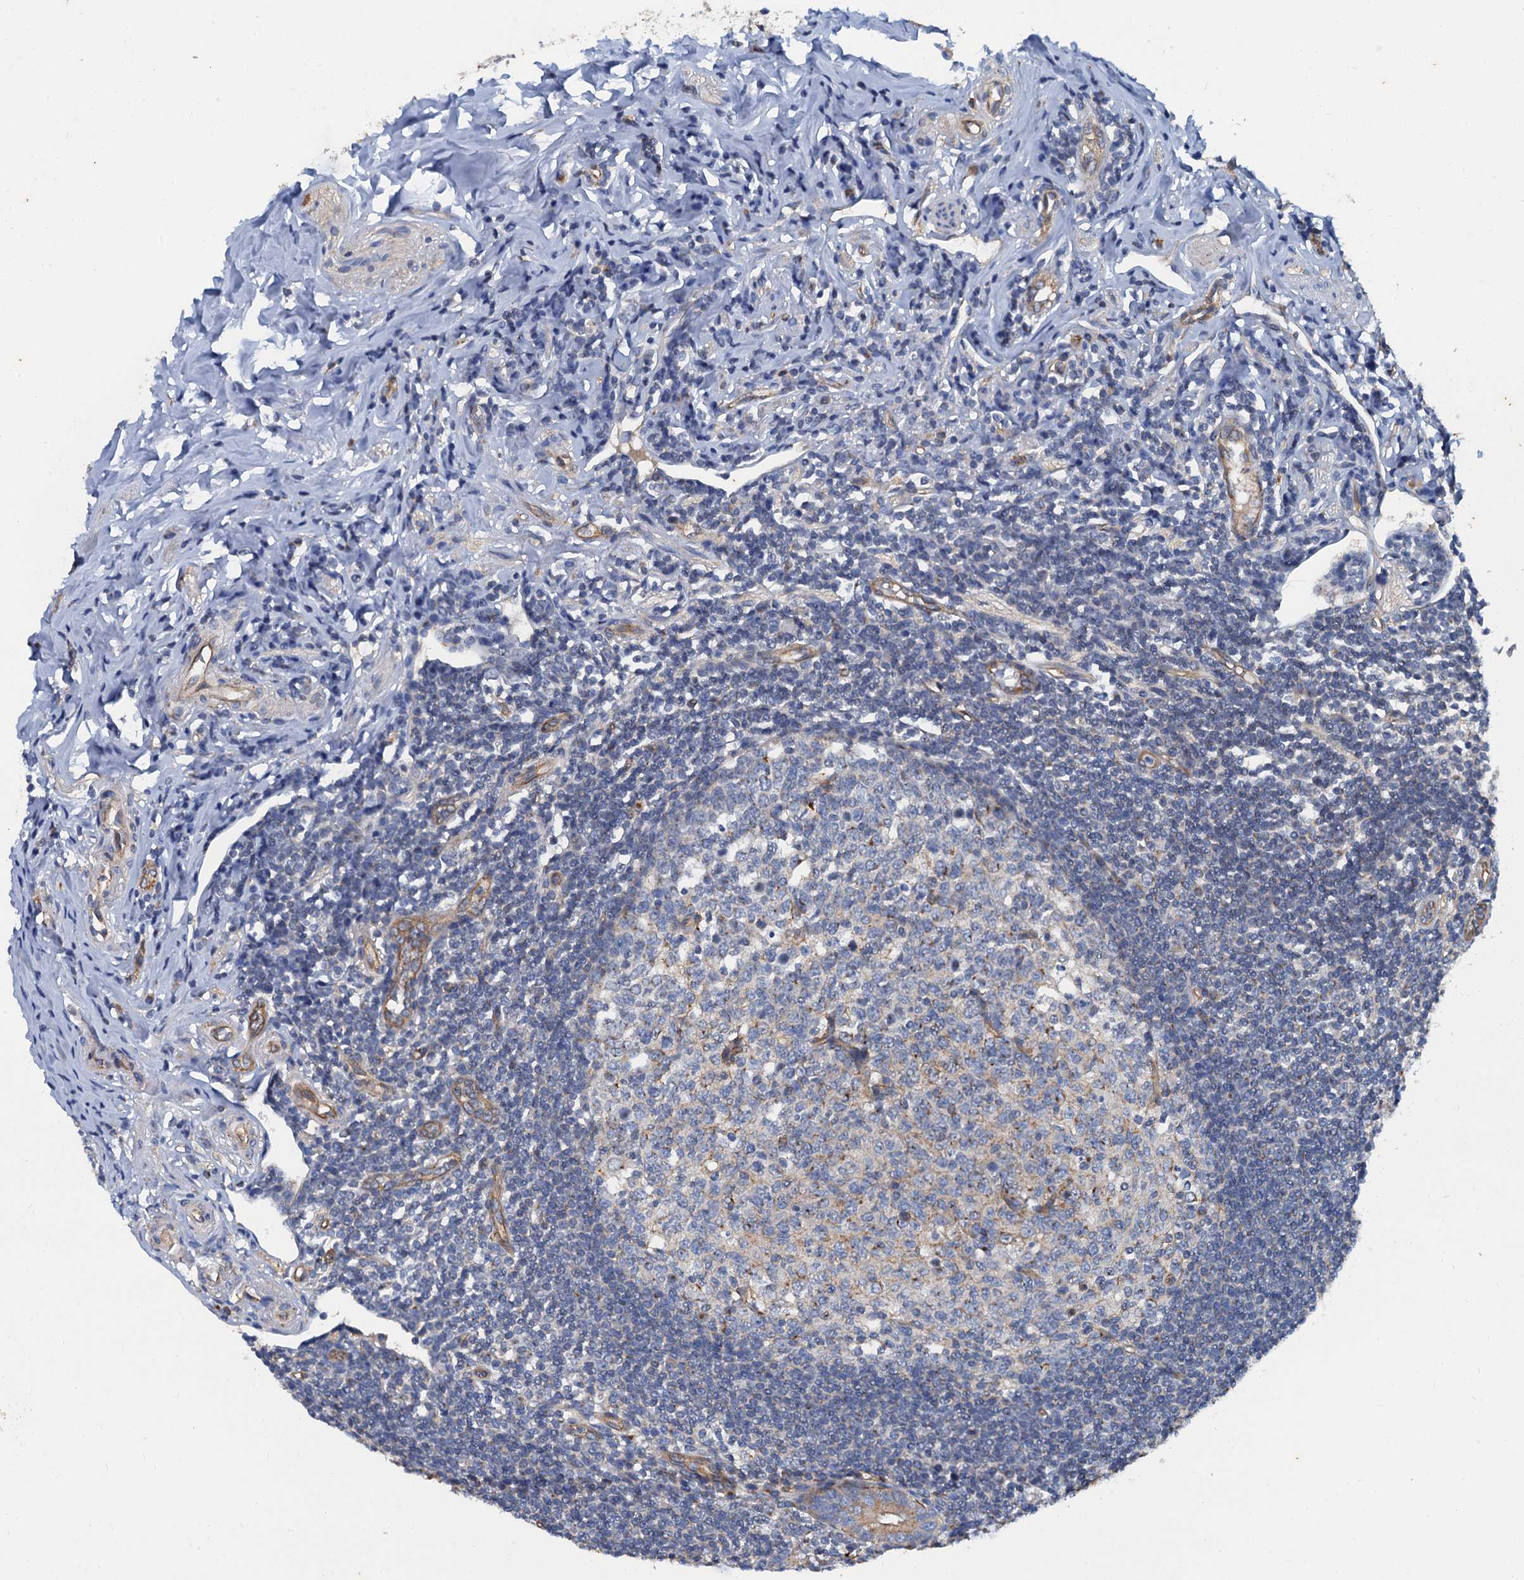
{"staining": {"intensity": "moderate", "quantity": ">75%", "location": "cytoplasmic/membranous"}, "tissue": "appendix", "cell_type": "Glandular cells", "image_type": "normal", "snomed": [{"axis": "morphology", "description": "Normal tissue, NOS"}, {"axis": "topography", "description": "Appendix"}], "caption": "Human appendix stained for a protein (brown) displays moderate cytoplasmic/membranous positive positivity in about >75% of glandular cells.", "gene": "NGRN", "patient": {"sex": "female", "age": 33}}